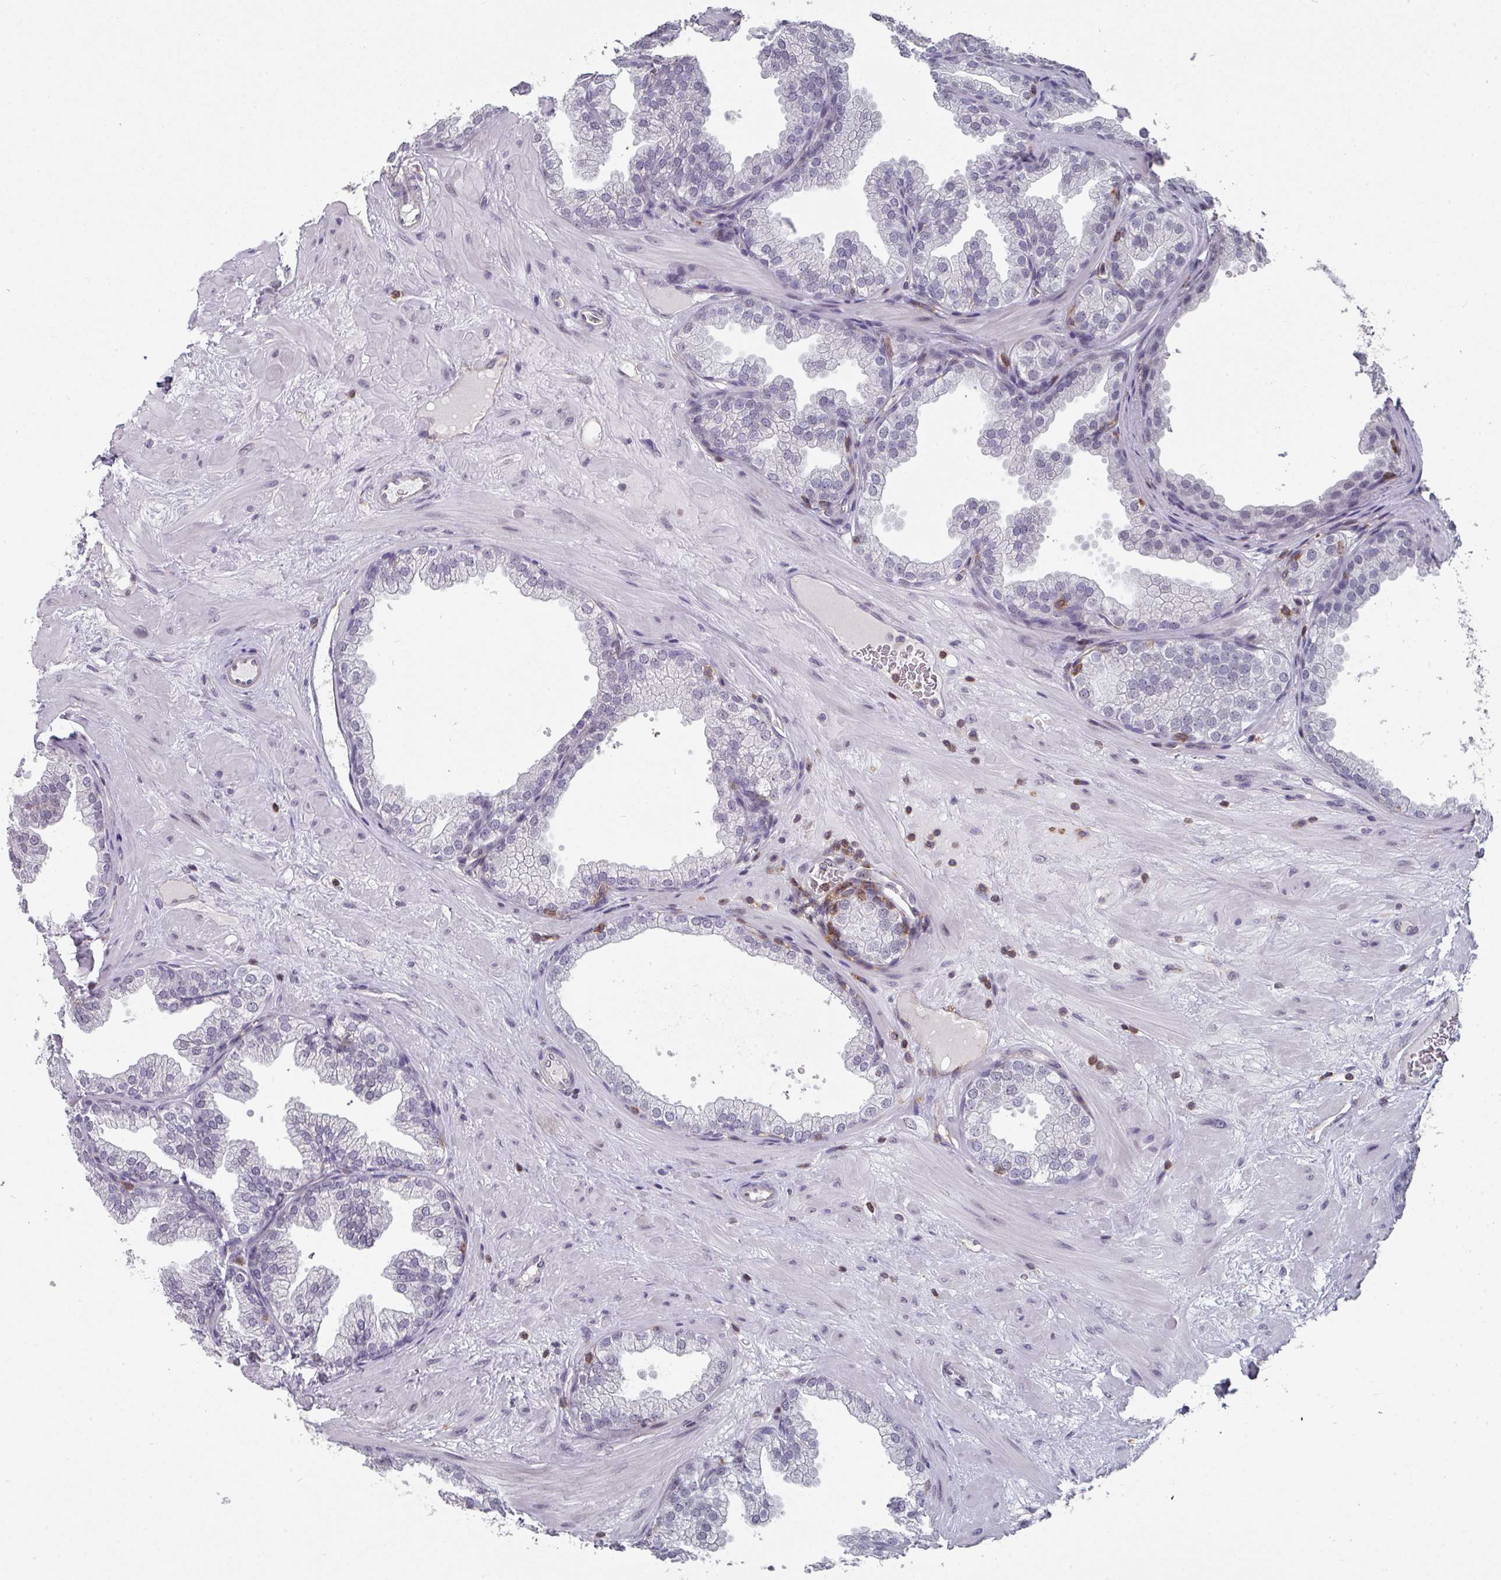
{"staining": {"intensity": "negative", "quantity": "none", "location": "none"}, "tissue": "prostate", "cell_type": "Glandular cells", "image_type": "normal", "snomed": [{"axis": "morphology", "description": "Normal tissue, NOS"}, {"axis": "topography", "description": "Prostate"}], "caption": "DAB (3,3'-diaminobenzidine) immunohistochemical staining of normal prostate reveals no significant positivity in glandular cells.", "gene": "RASAL3", "patient": {"sex": "male", "age": 37}}